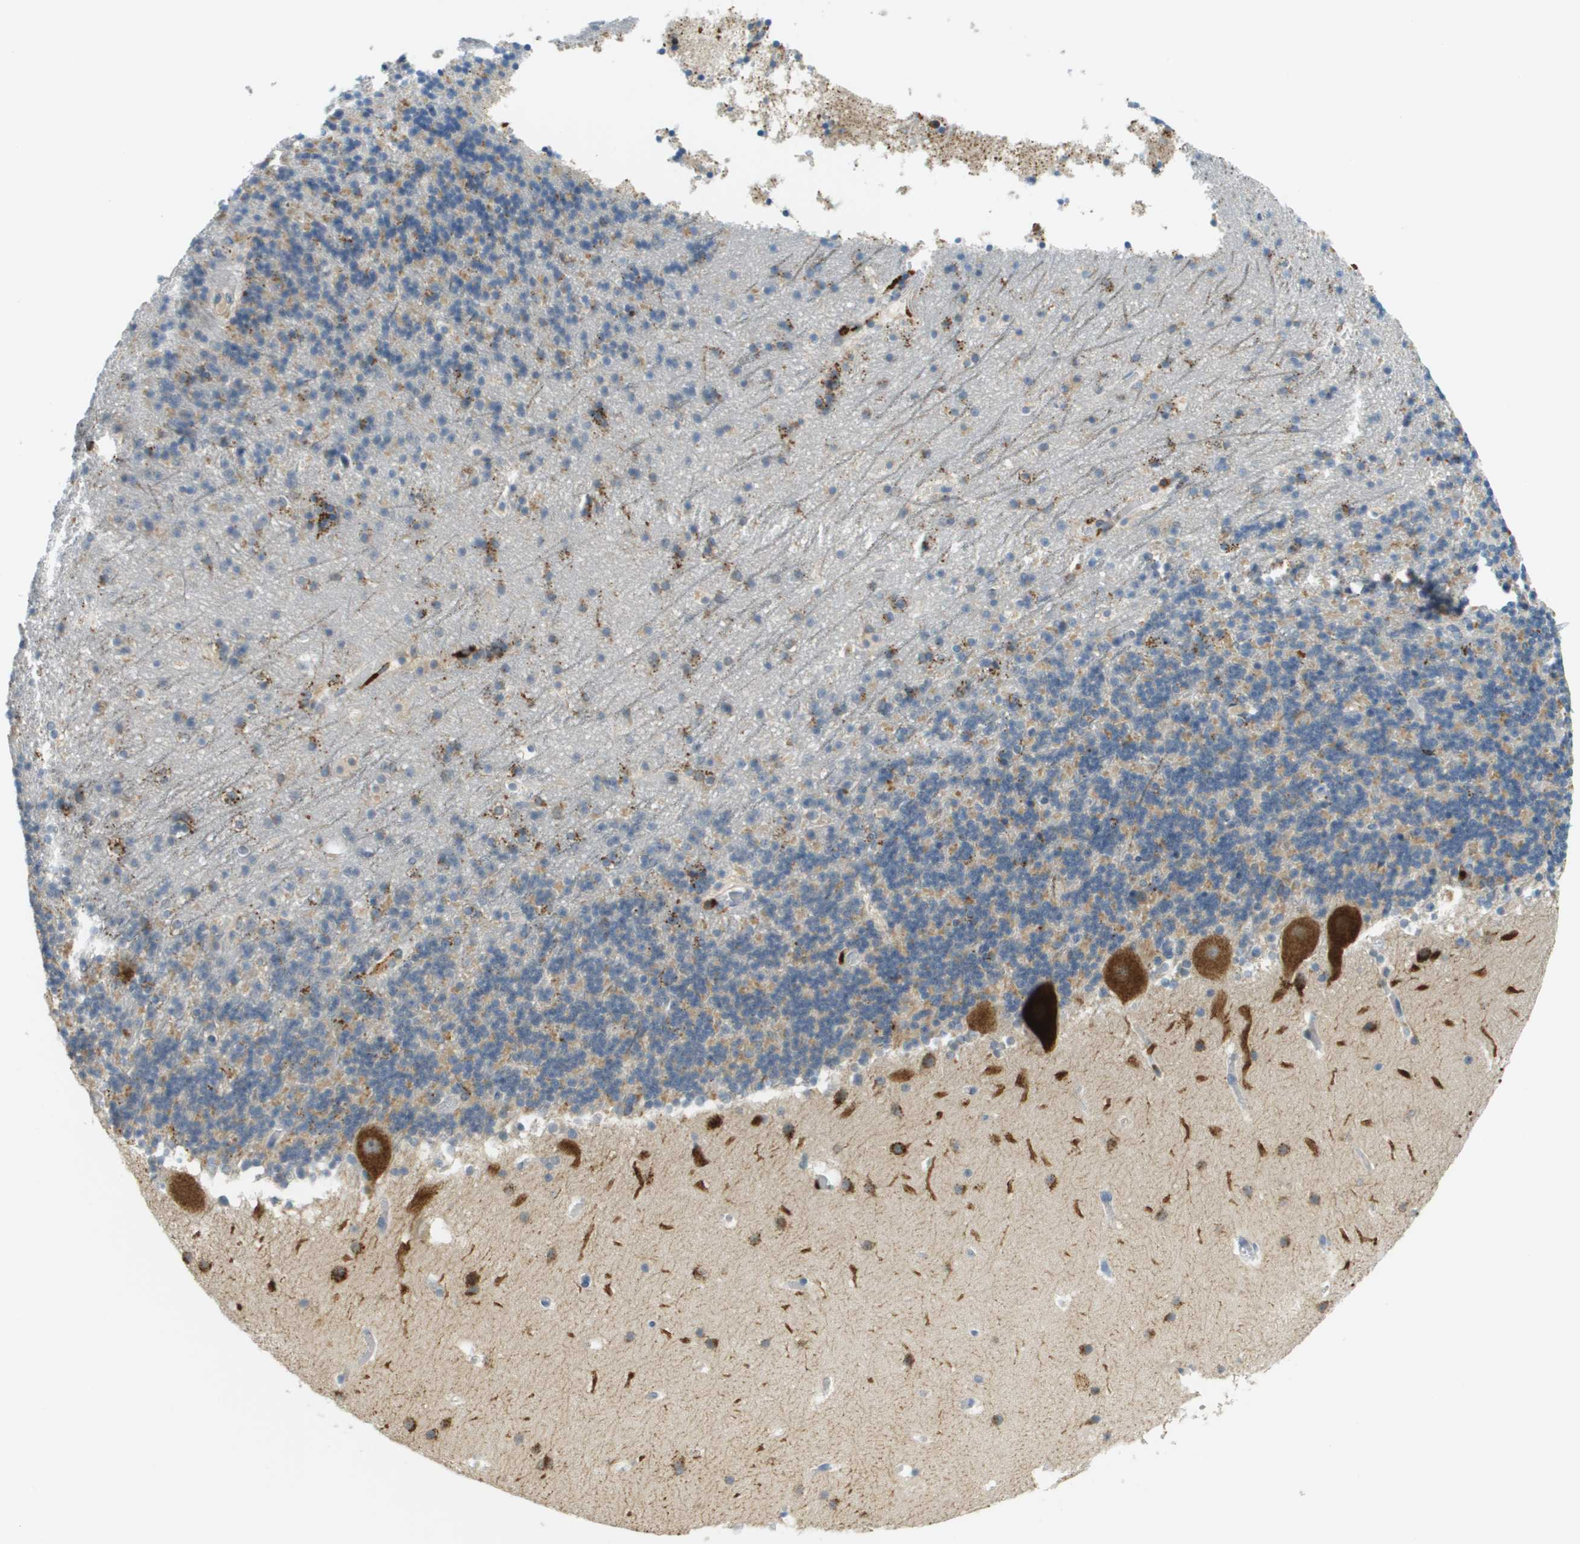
{"staining": {"intensity": "moderate", "quantity": "<25%", "location": "cytoplasmic/membranous"}, "tissue": "cerebellum", "cell_type": "Cells in granular layer", "image_type": "normal", "snomed": [{"axis": "morphology", "description": "Normal tissue, NOS"}, {"axis": "topography", "description": "Cerebellum"}], "caption": "Human cerebellum stained for a protein (brown) displays moderate cytoplasmic/membranous positive expression in about <25% of cells in granular layer.", "gene": "PLBD2", "patient": {"sex": "male", "age": 45}}